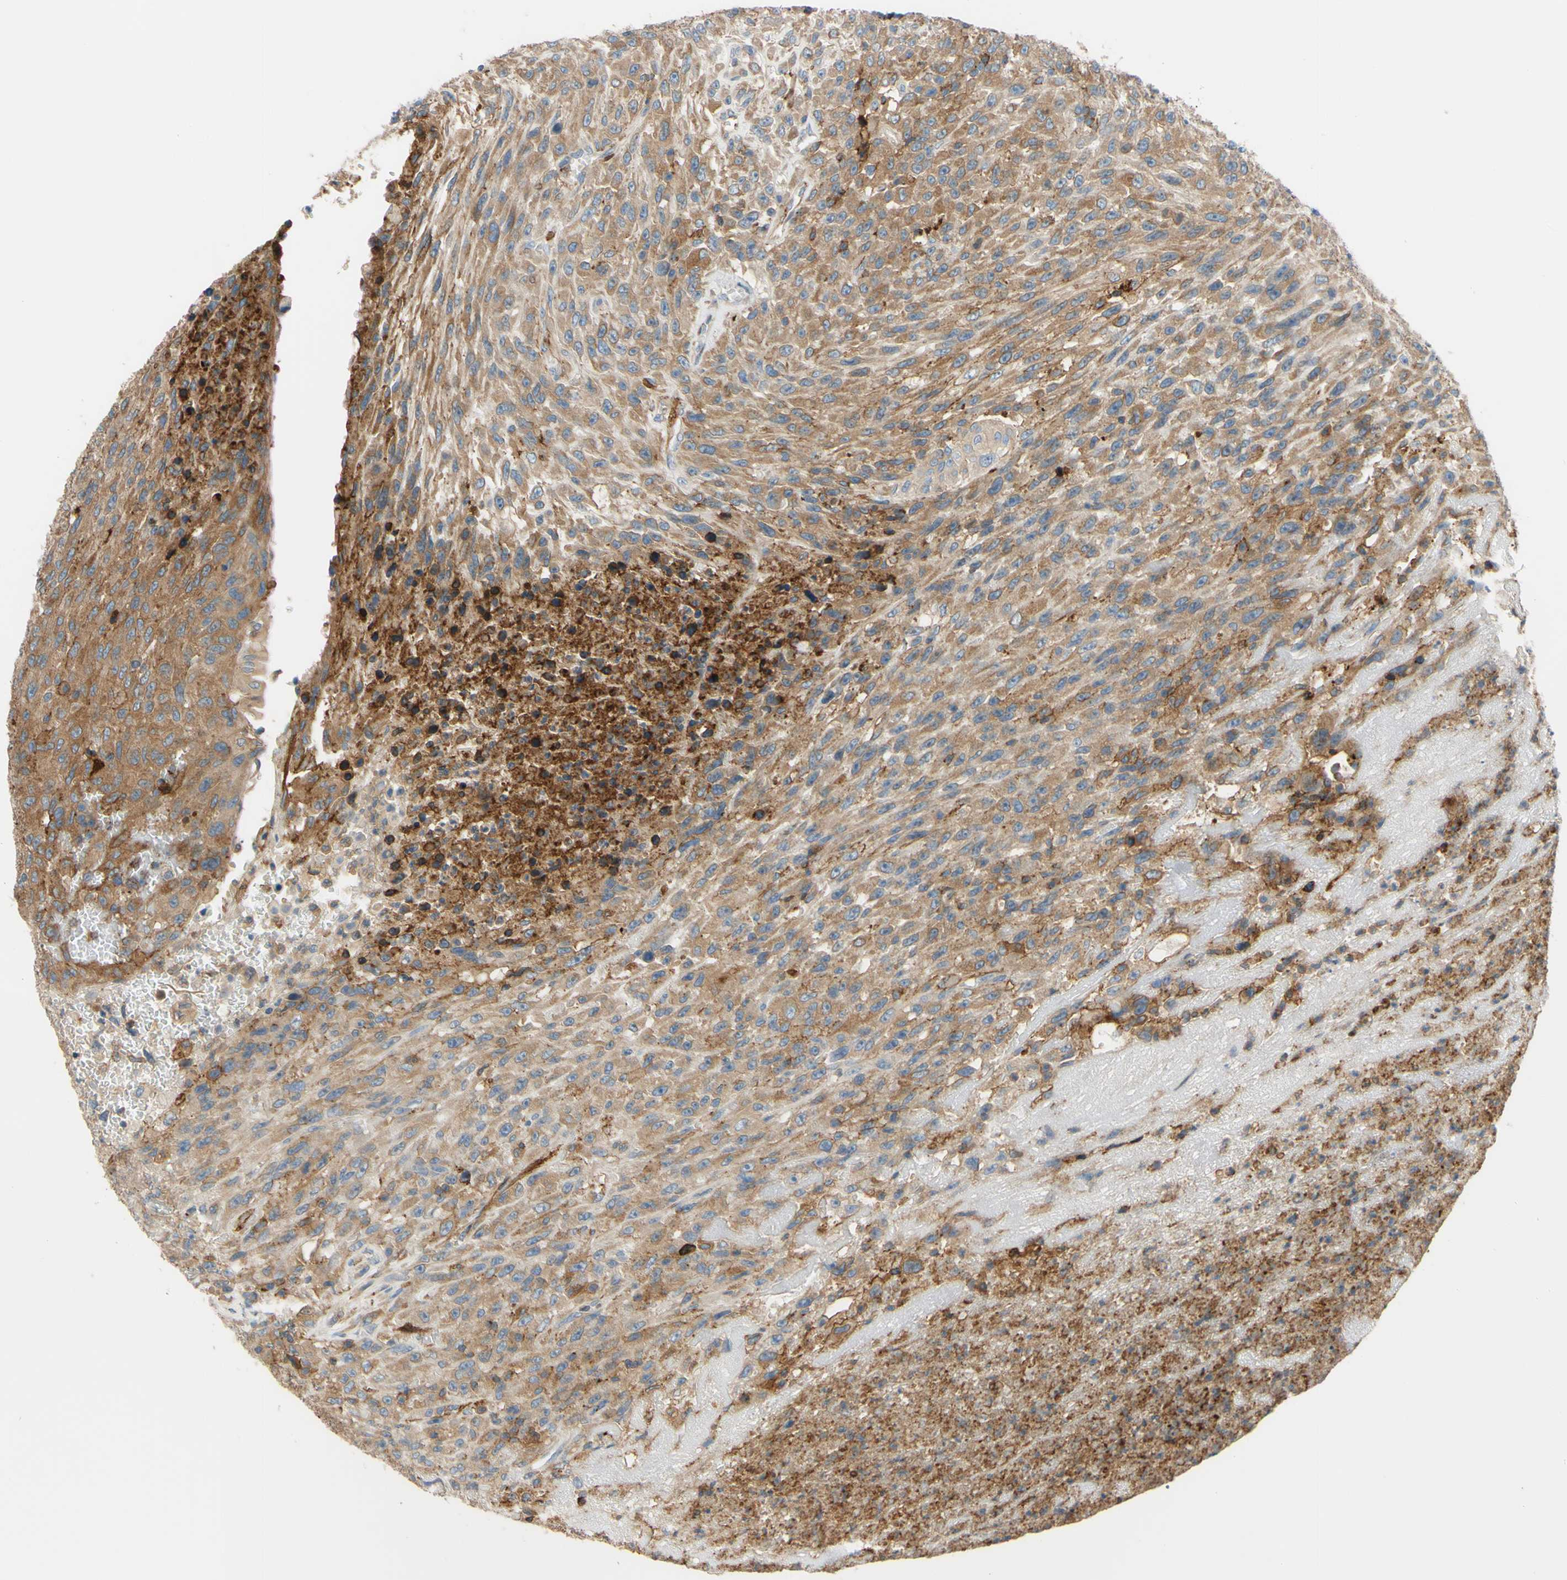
{"staining": {"intensity": "moderate", "quantity": ">75%", "location": "cytoplasmic/membranous"}, "tissue": "urothelial cancer", "cell_type": "Tumor cells", "image_type": "cancer", "snomed": [{"axis": "morphology", "description": "Urothelial carcinoma, High grade"}, {"axis": "topography", "description": "Urinary bladder"}], "caption": "Immunohistochemistry photomicrograph of urothelial carcinoma (high-grade) stained for a protein (brown), which demonstrates medium levels of moderate cytoplasmic/membranous staining in about >75% of tumor cells.", "gene": "POR", "patient": {"sex": "male", "age": 66}}